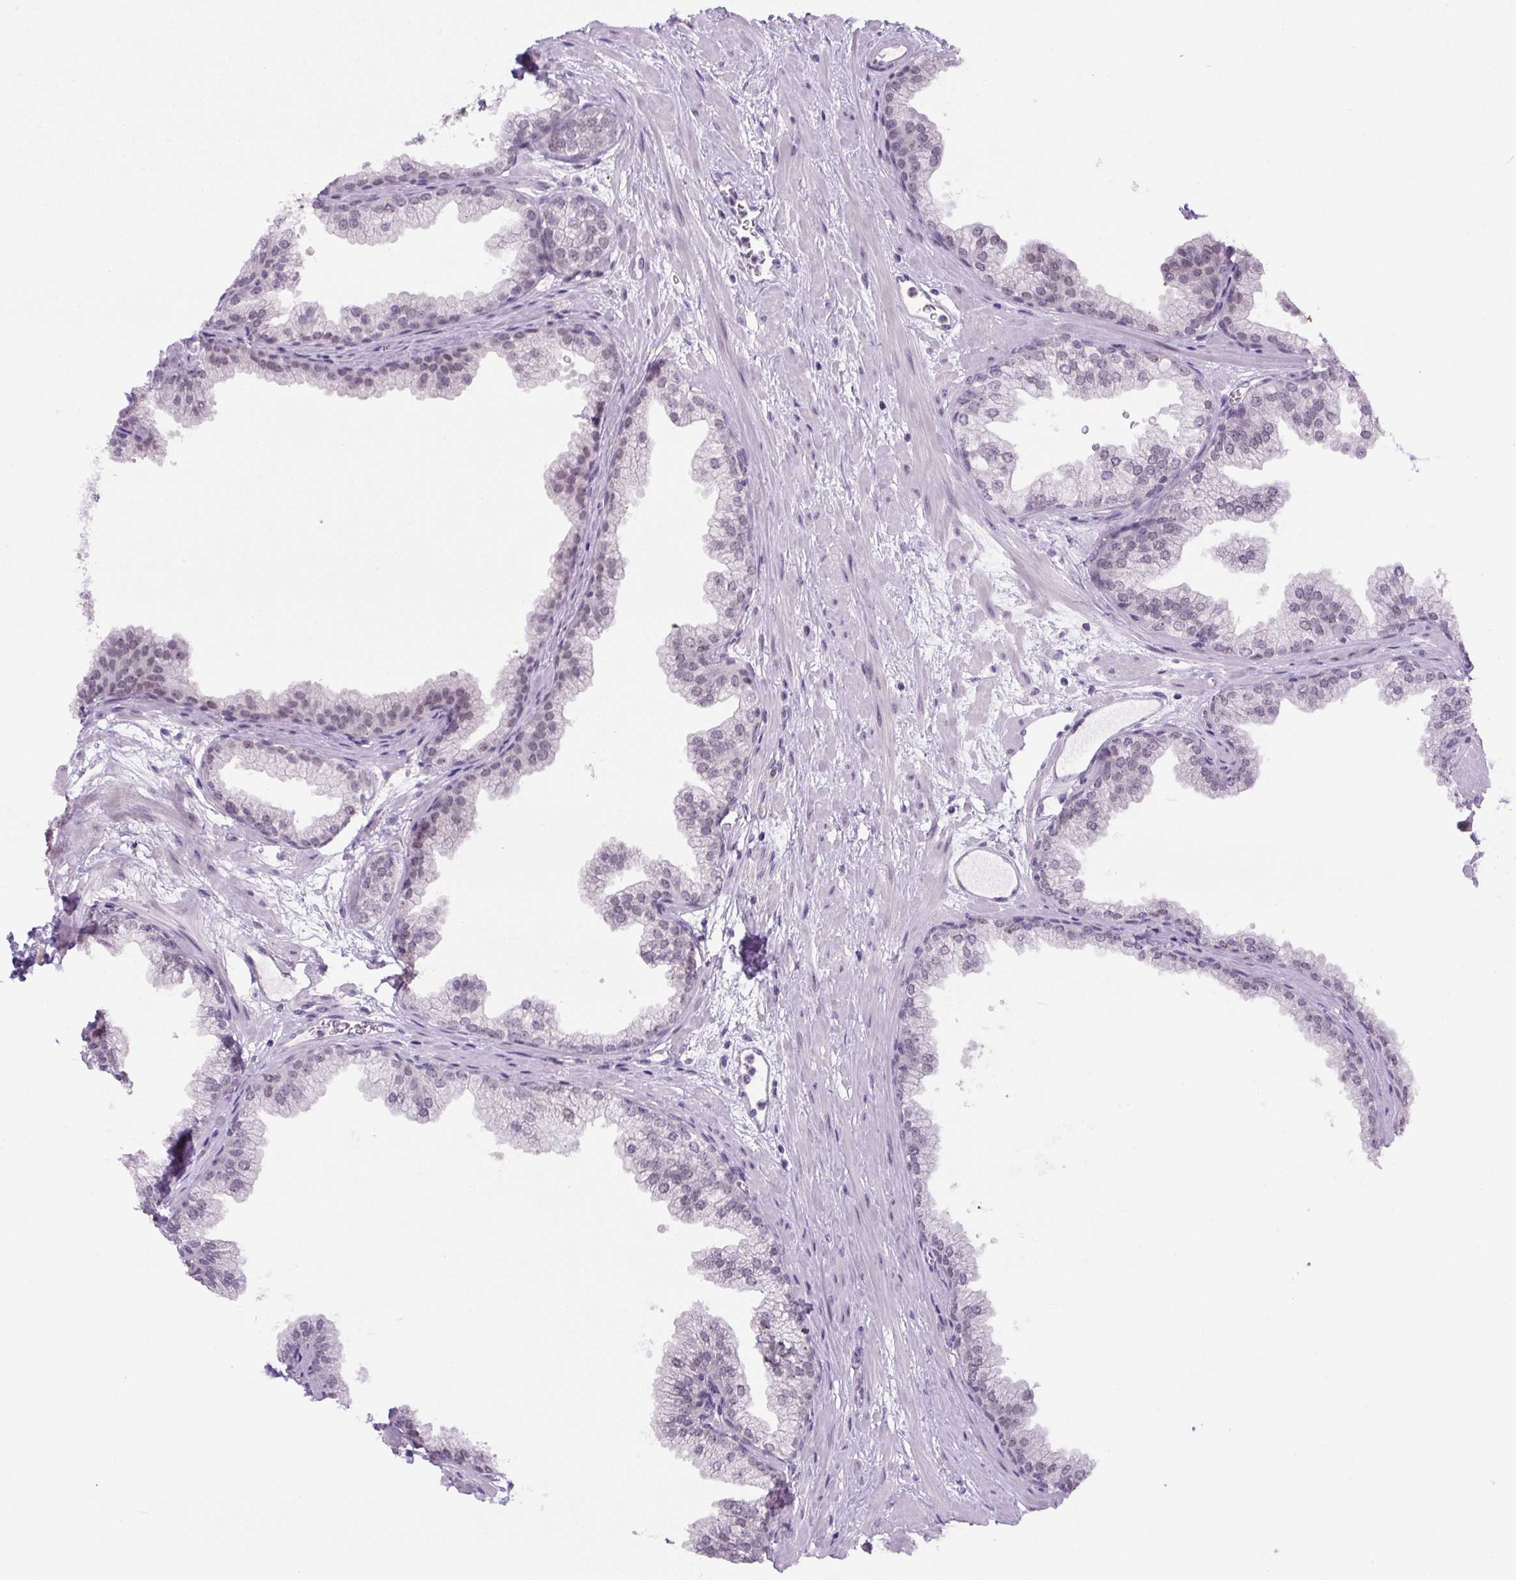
{"staining": {"intensity": "weak", "quantity": "25%-75%", "location": "nuclear"}, "tissue": "prostate", "cell_type": "Glandular cells", "image_type": "normal", "snomed": [{"axis": "morphology", "description": "Normal tissue, NOS"}, {"axis": "topography", "description": "Prostate"}], "caption": "Immunohistochemical staining of normal prostate reveals weak nuclear protein positivity in about 25%-75% of glandular cells.", "gene": "RYBP", "patient": {"sex": "male", "age": 37}}